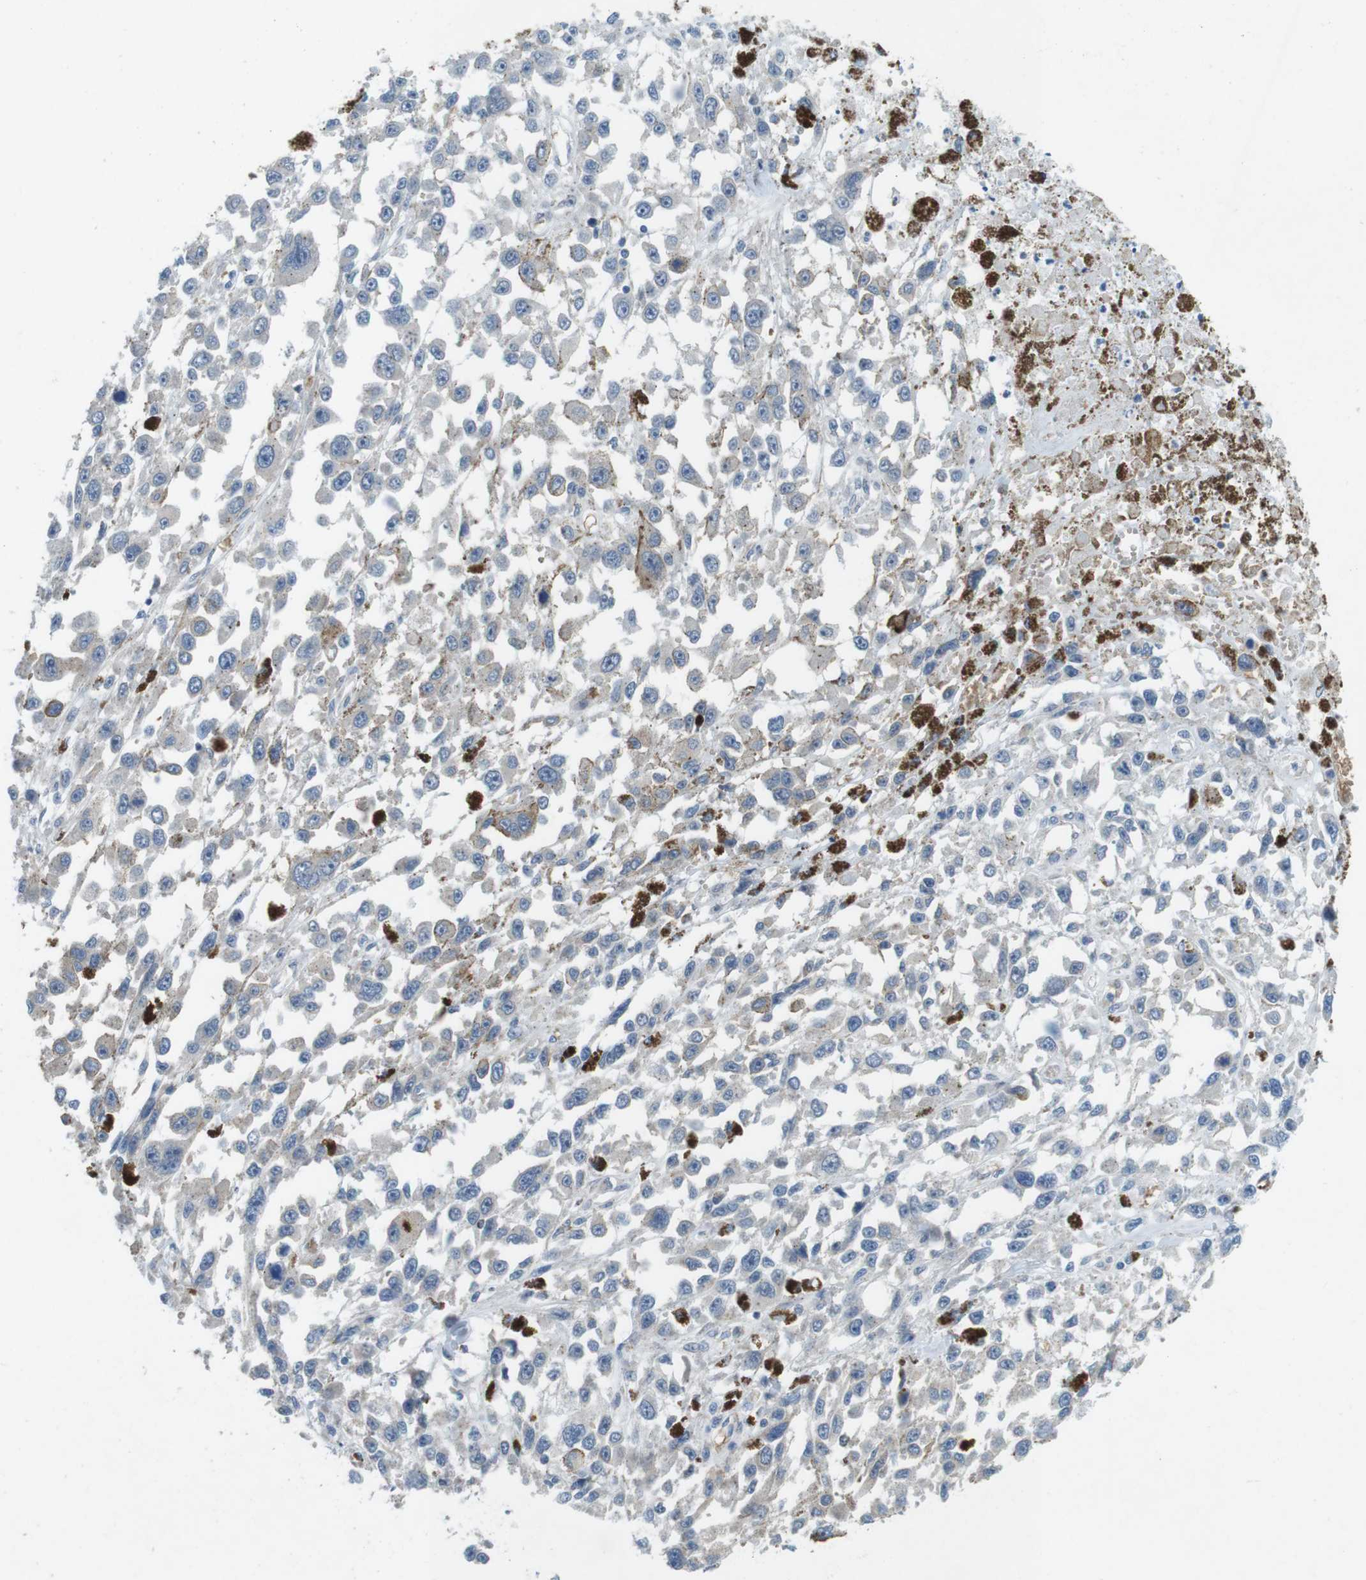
{"staining": {"intensity": "negative", "quantity": "none", "location": "none"}, "tissue": "melanoma", "cell_type": "Tumor cells", "image_type": "cancer", "snomed": [{"axis": "morphology", "description": "Malignant melanoma, Metastatic site"}, {"axis": "topography", "description": "Lymph node"}], "caption": "This histopathology image is of malignant melanoma (metastatic site) stained with IHC to label a protein in brown with the nuclei are counter-stained blue. There is no expression in tumor cells.", "gene": "TYW1", "patient": {"sex": "male", "age": 59}}